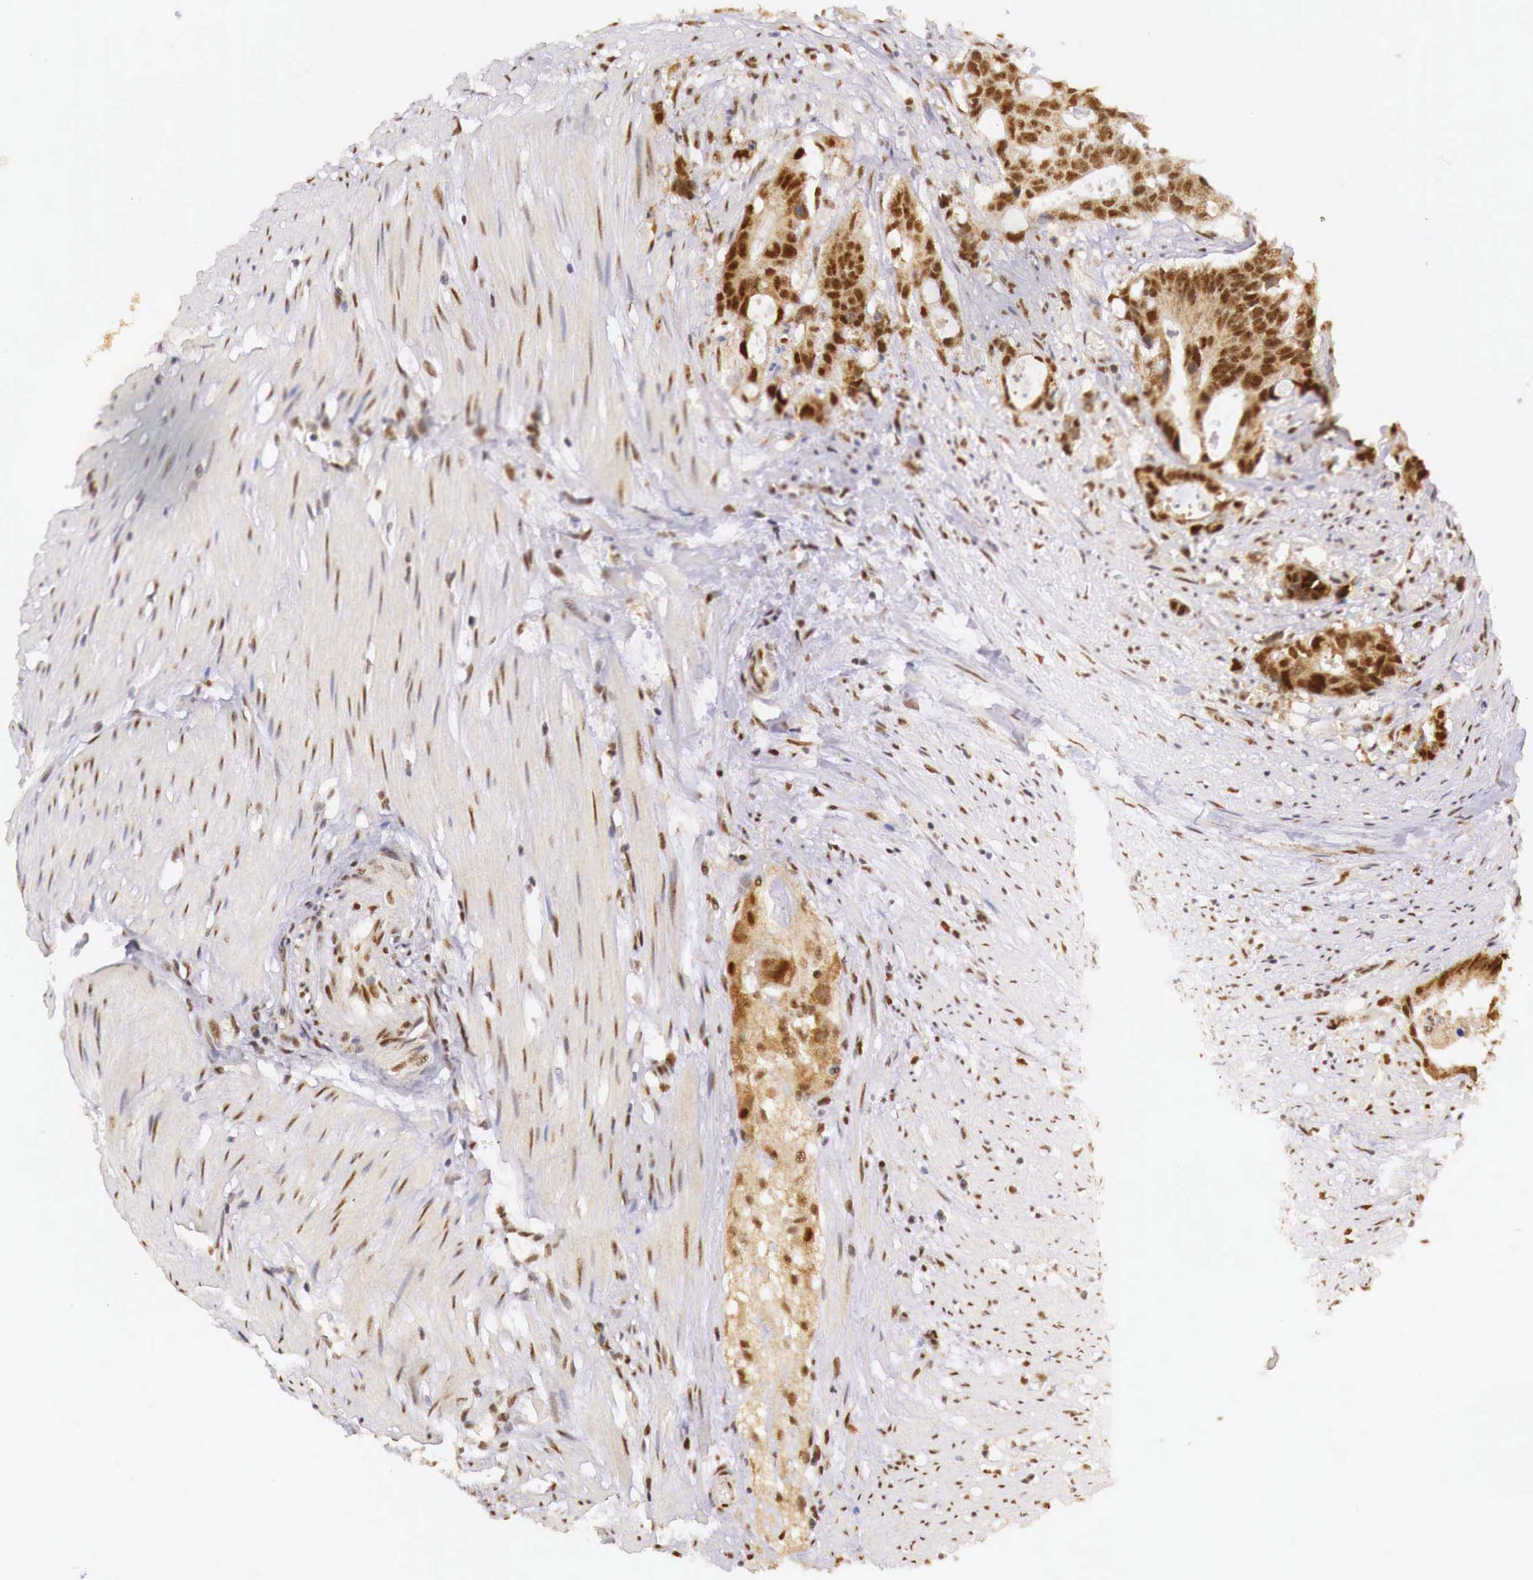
{"staining": {"intensity": "strong", "quantity": ">75%", "location": "cytoplasmic/membranous,nuclear"}, "tissue": "colorectal cancer", "cell_type": "Tumor cells", "image_type": "cancer", "snomed": [{"axis": "morphology", "description": "Adenocarcinoma, NOS"}, {"axis": "topography", "description": "Colon"}], "caption": "The micrograph reveals immunohistochemical staining of colorectal cancer. There is strong cytoplasmic/membranous and nuclear expression is seen in approximately >75% of tumor cells. (Brightfield microscopy of DAB IHC at high magnification).", "gene": "GPKOW", "patient": {"sex": "male", "age": 49}}